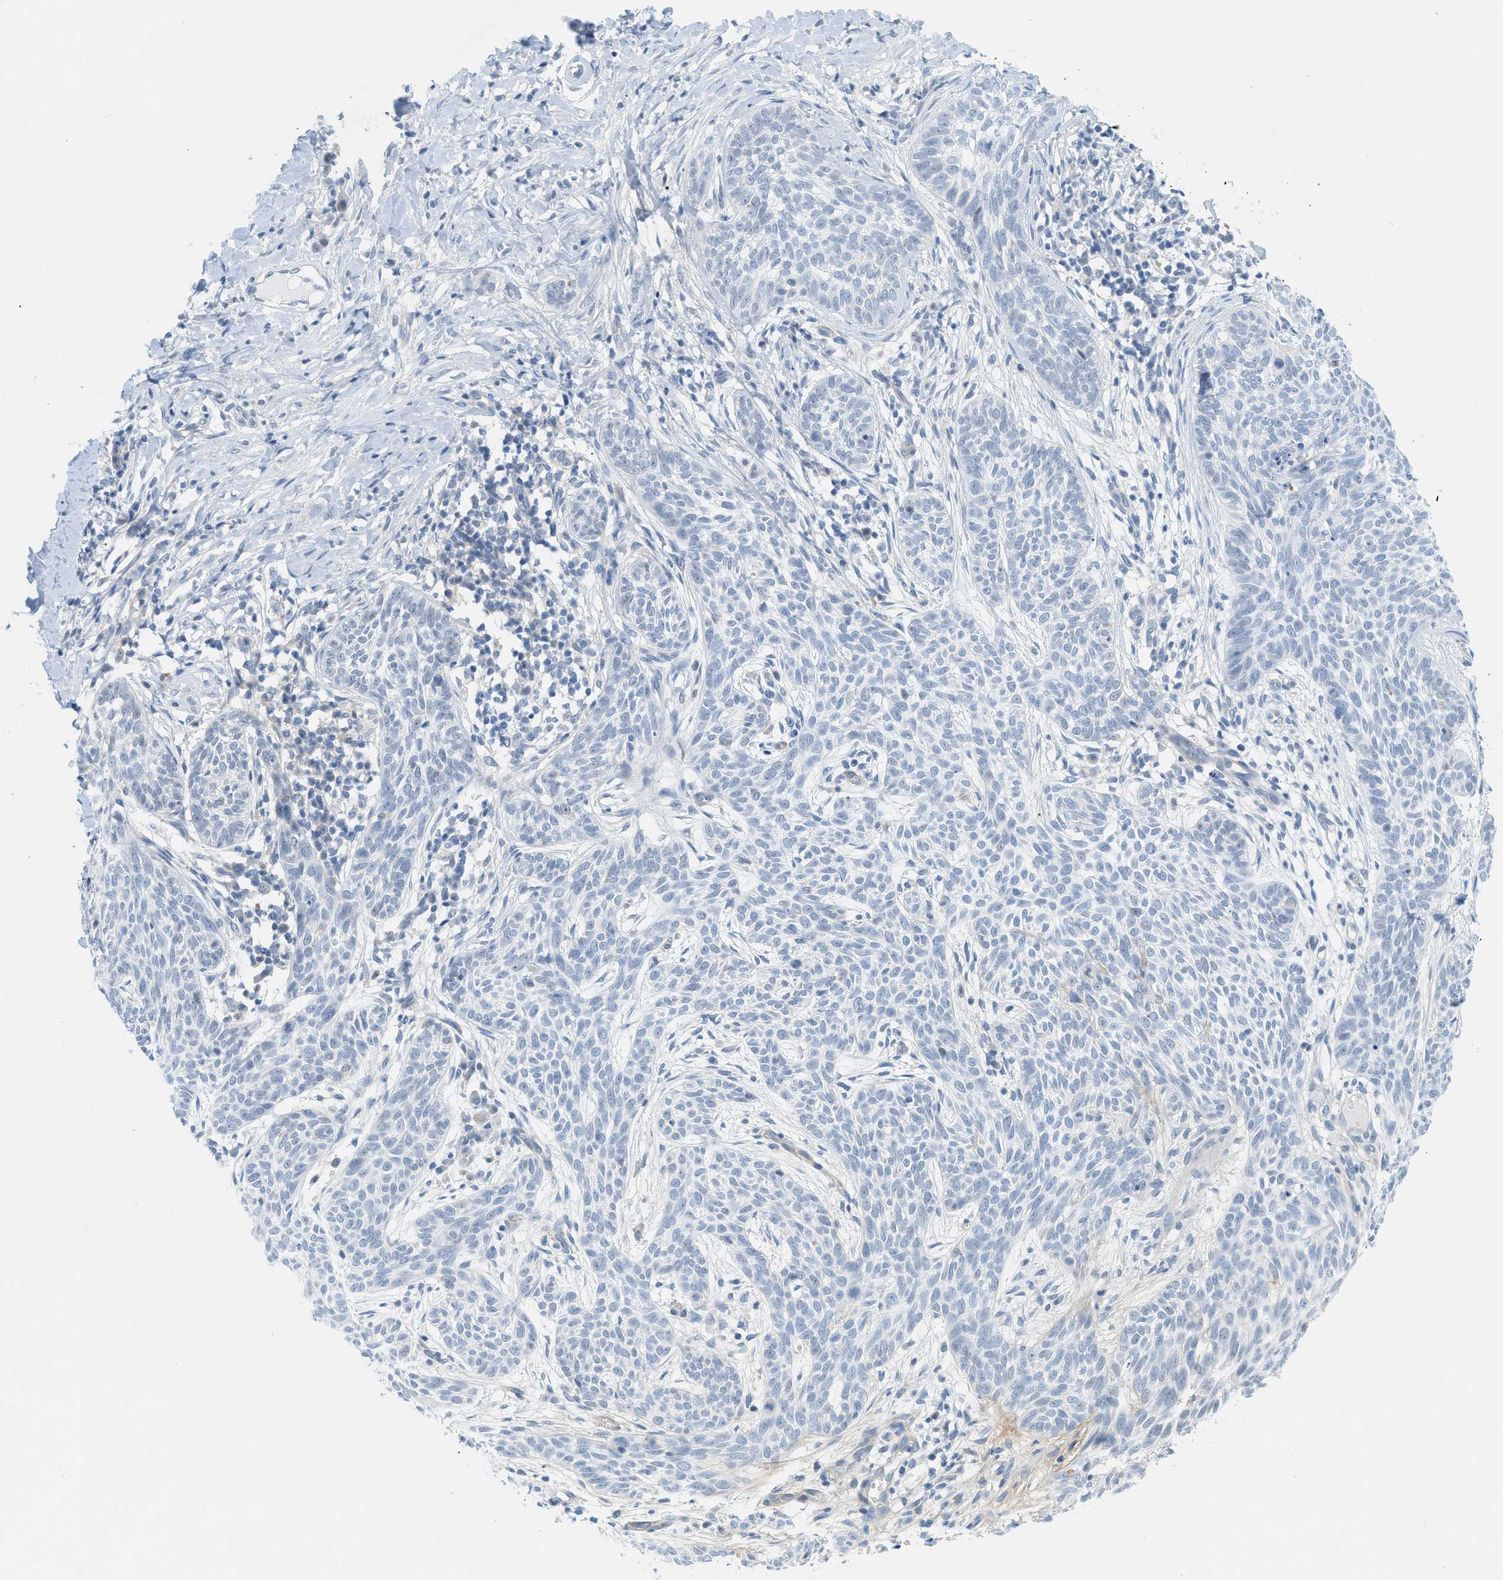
{"staining": {"intensity": "negative", "quantity": "none", "location": "none"}, "tissue": "skin cancer", "cell_type": "Tumor cells", "image_type": "cancer", "snomed": [{"axis": "morphology", "description": "Basal cell carcinoma"}, {"axis": "topography", "description": "Skin"}], "caption": "Tumor cells are negative for brown protein staining in skin cancer (basal cell carcinoma).", "gene": "HLTF", "patient": {"sex": "female", "age": 59}}